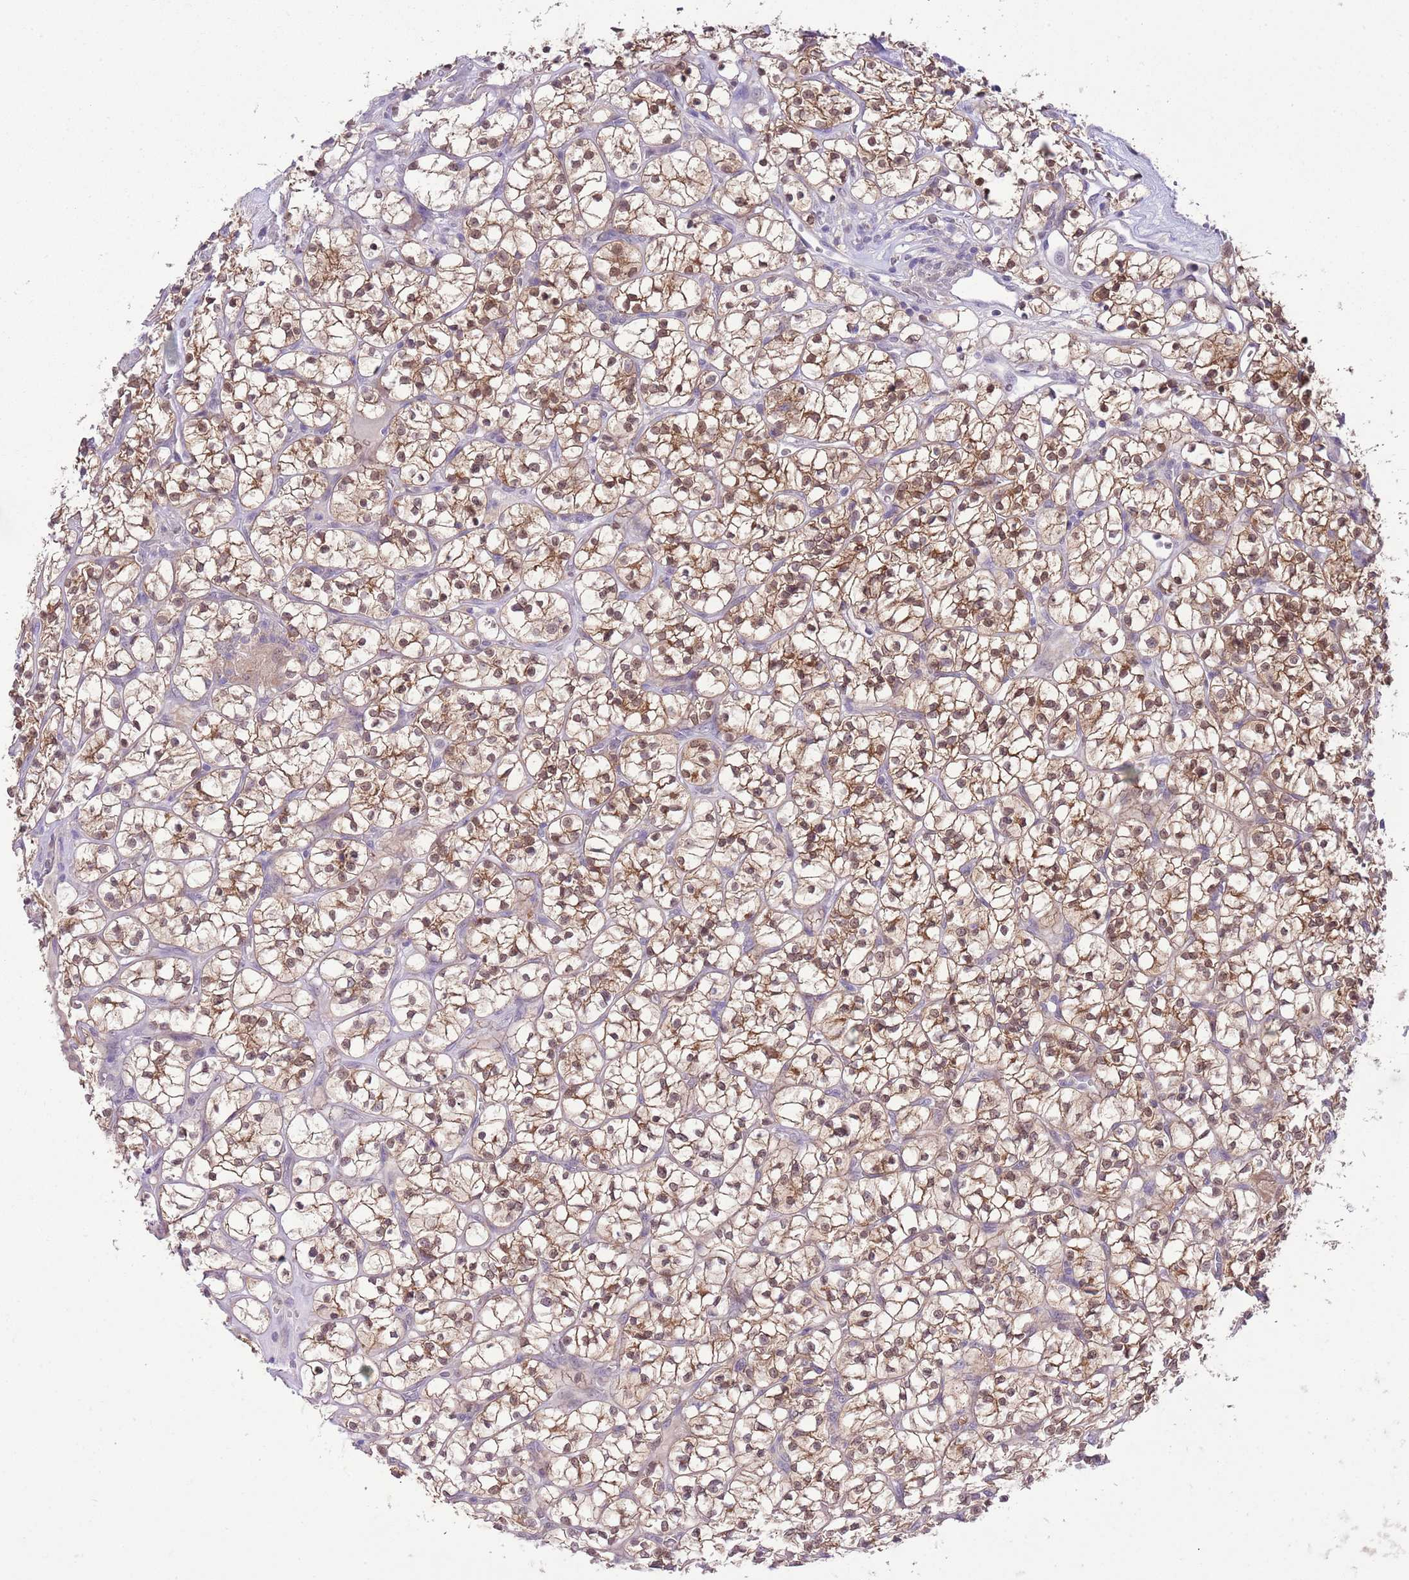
{"staining": {"intensity": "moderate", "quantity": ">75%", "location": "cytoplasmic/membranous,nuclear"}, "tissue": "renal cancer", "cell_type": "Tumor cells", "image_type": "cancer", "snomed": [{"axis": "morphology", "description": "Adenocarcinoma, NOS"}, {"axis": "topography", "description": "Kidney"}], "caption": "This is a micrograph of immunohistochemistry (IHC) staining of renal adenocarcinoma, which shows moderate staining in the cytoplasmic/membranous and nuclear of tumor cells.", "gene": "GALK2", "patient": {"sex": "female", "age": 64}}